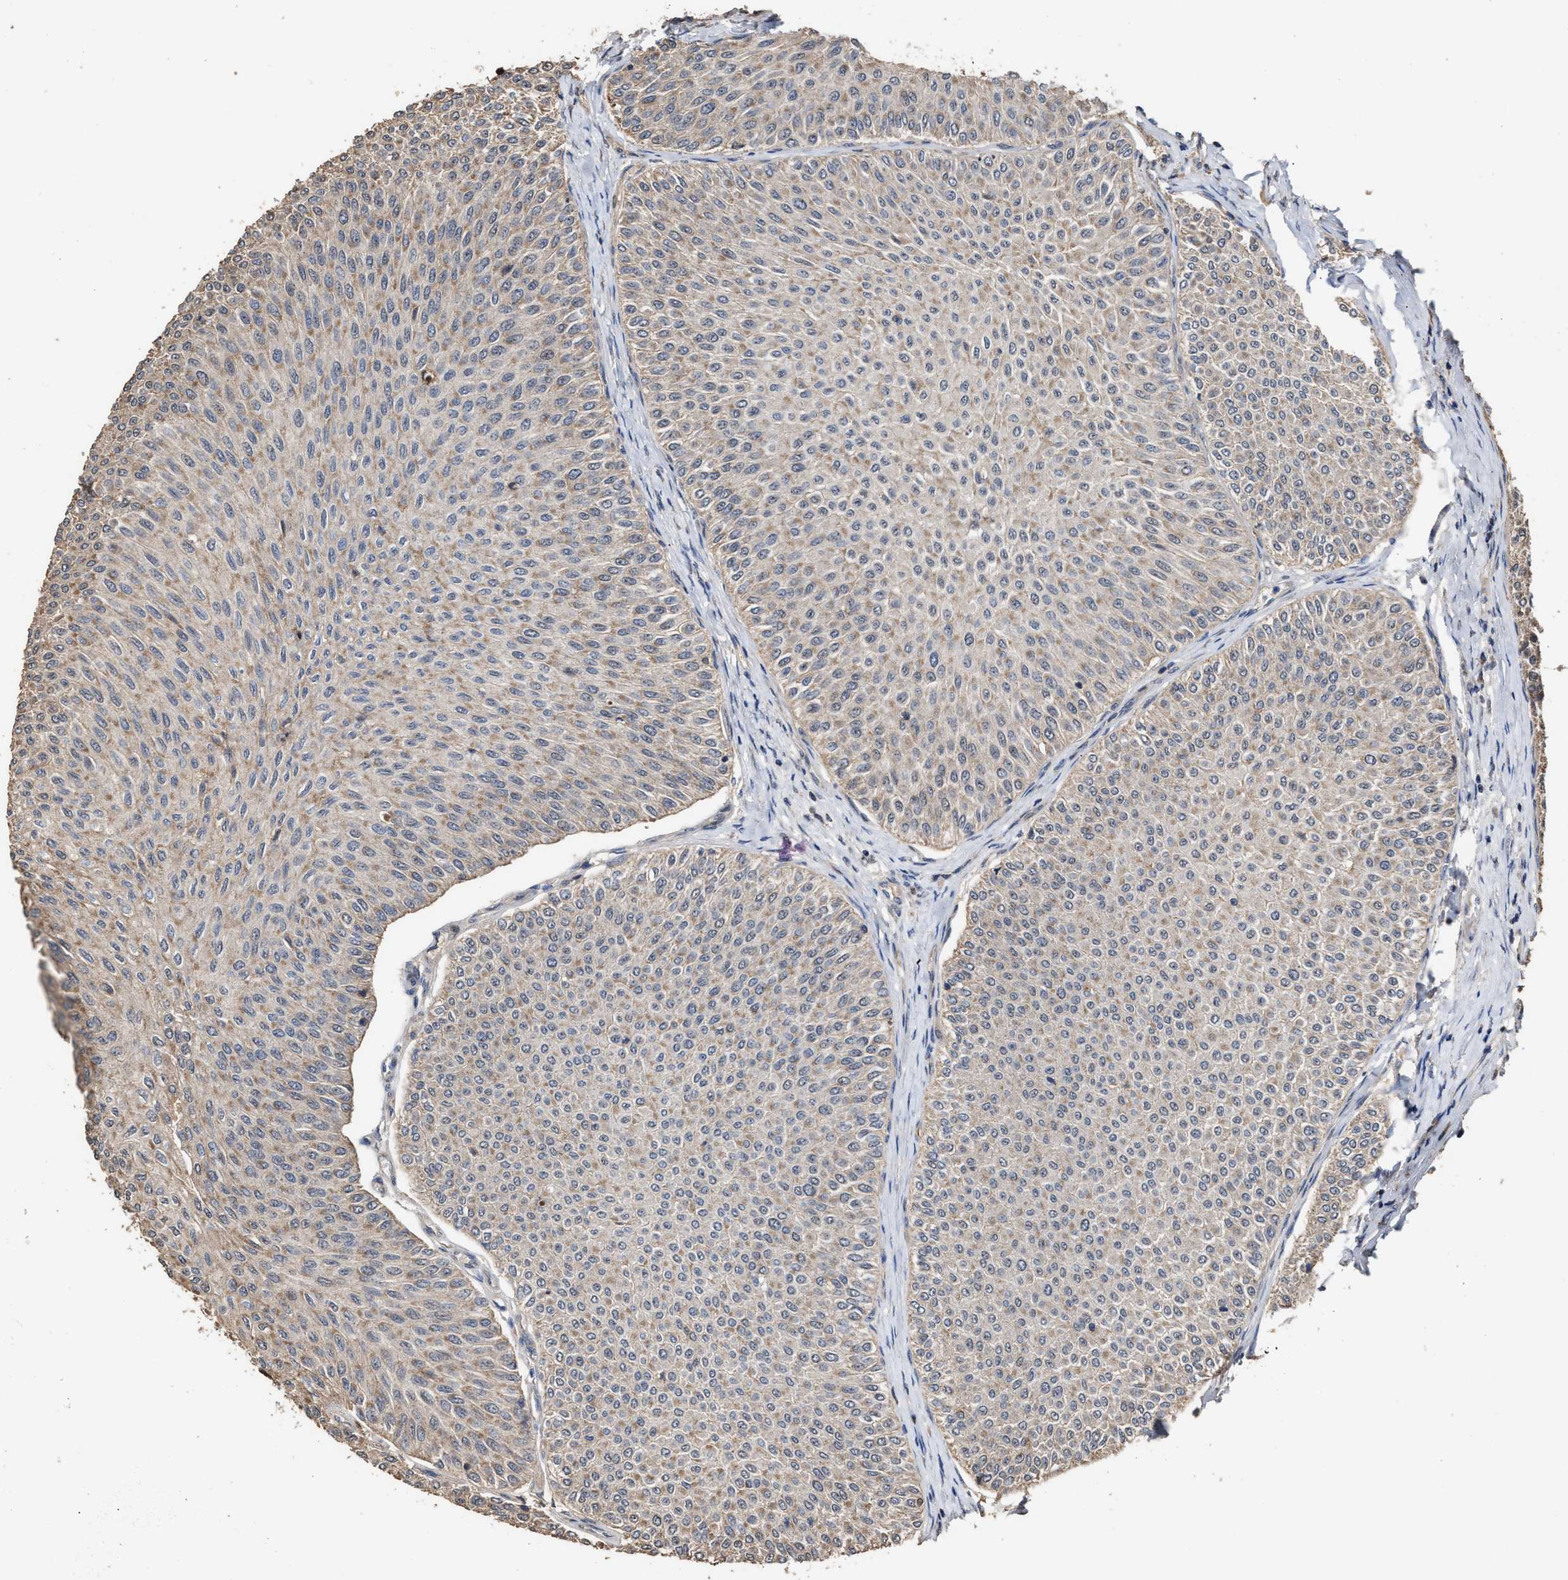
{"staining": {"intensity": "weak", "quantity": ">75%", "location": "cytoplasmic/membranous"}, "tissue": "urothelial cancer", "cell_type": "Tumor cells", "image_type": "cancer", "snomed": [{"axis": "morphology", "description": "Urothelial carcinoma, Low grade"}, {"axis": "topography", "description": "Urinary bladder"}], "caption": "A low amount of weak cytoplasmic/membranous staining is appreciated in about >75% of tumor cells in low-grade urothelial carcinoma tissue.", "gene": "ZNHIT6", "patient": {"sex": "male", "age": 78}}